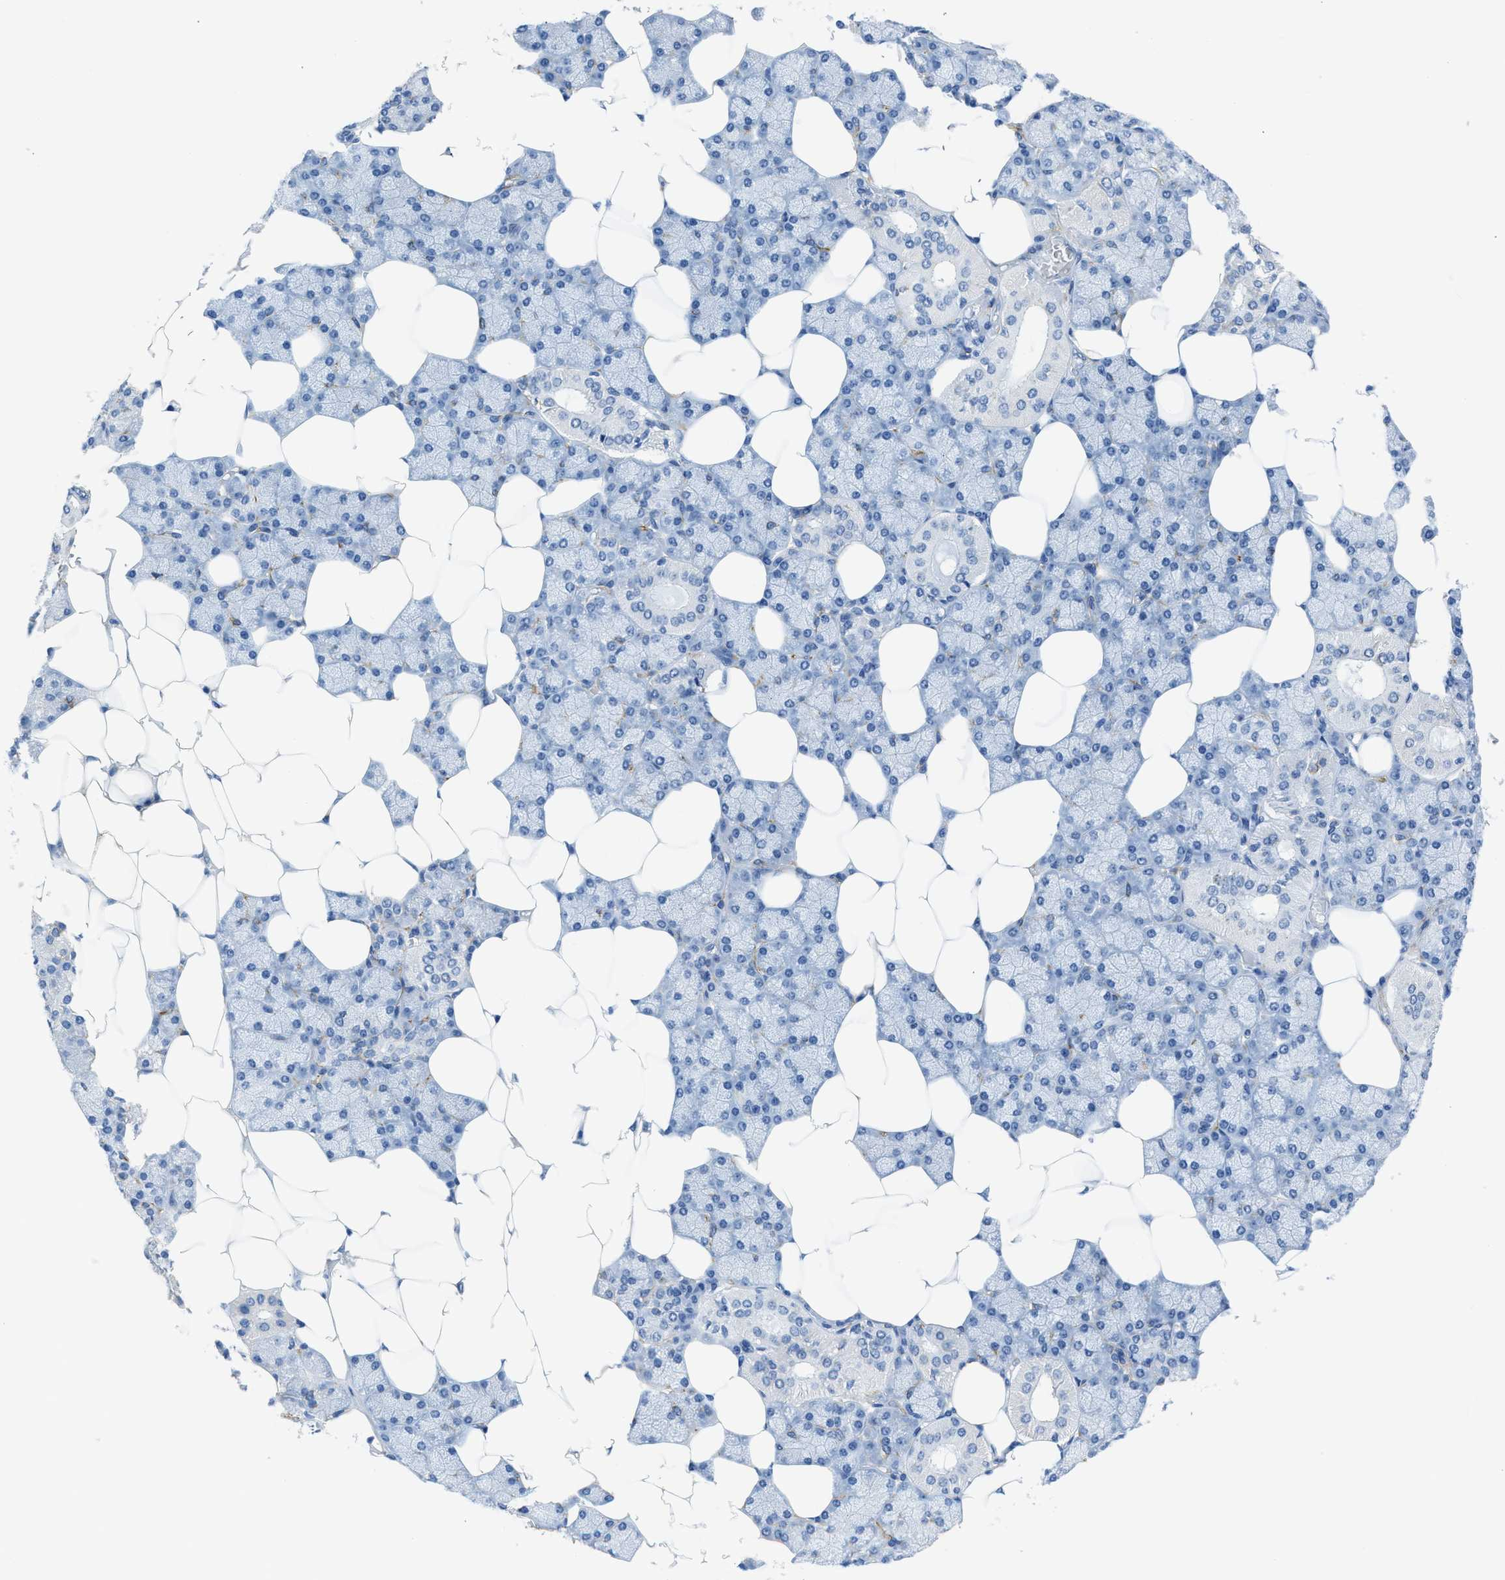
{"staining": {"intensity": "negative", "quantity": "none", "location": "none"}, "tissue": "salivary gland", "cell_type": "Glandular cells", "image_type": "normal", "snomed": [{"axis": "morphology", "description": "Normal tissue, NOS"}, {"axis": "topography", "description": "Salivary gland"}], "caption": "Immunohistochemical staining of unremarkable salivary gland displays no significant staining in glandular cells.", "gene": "ZSWIM5", "patient": {"sex": "male", "age": 62}}